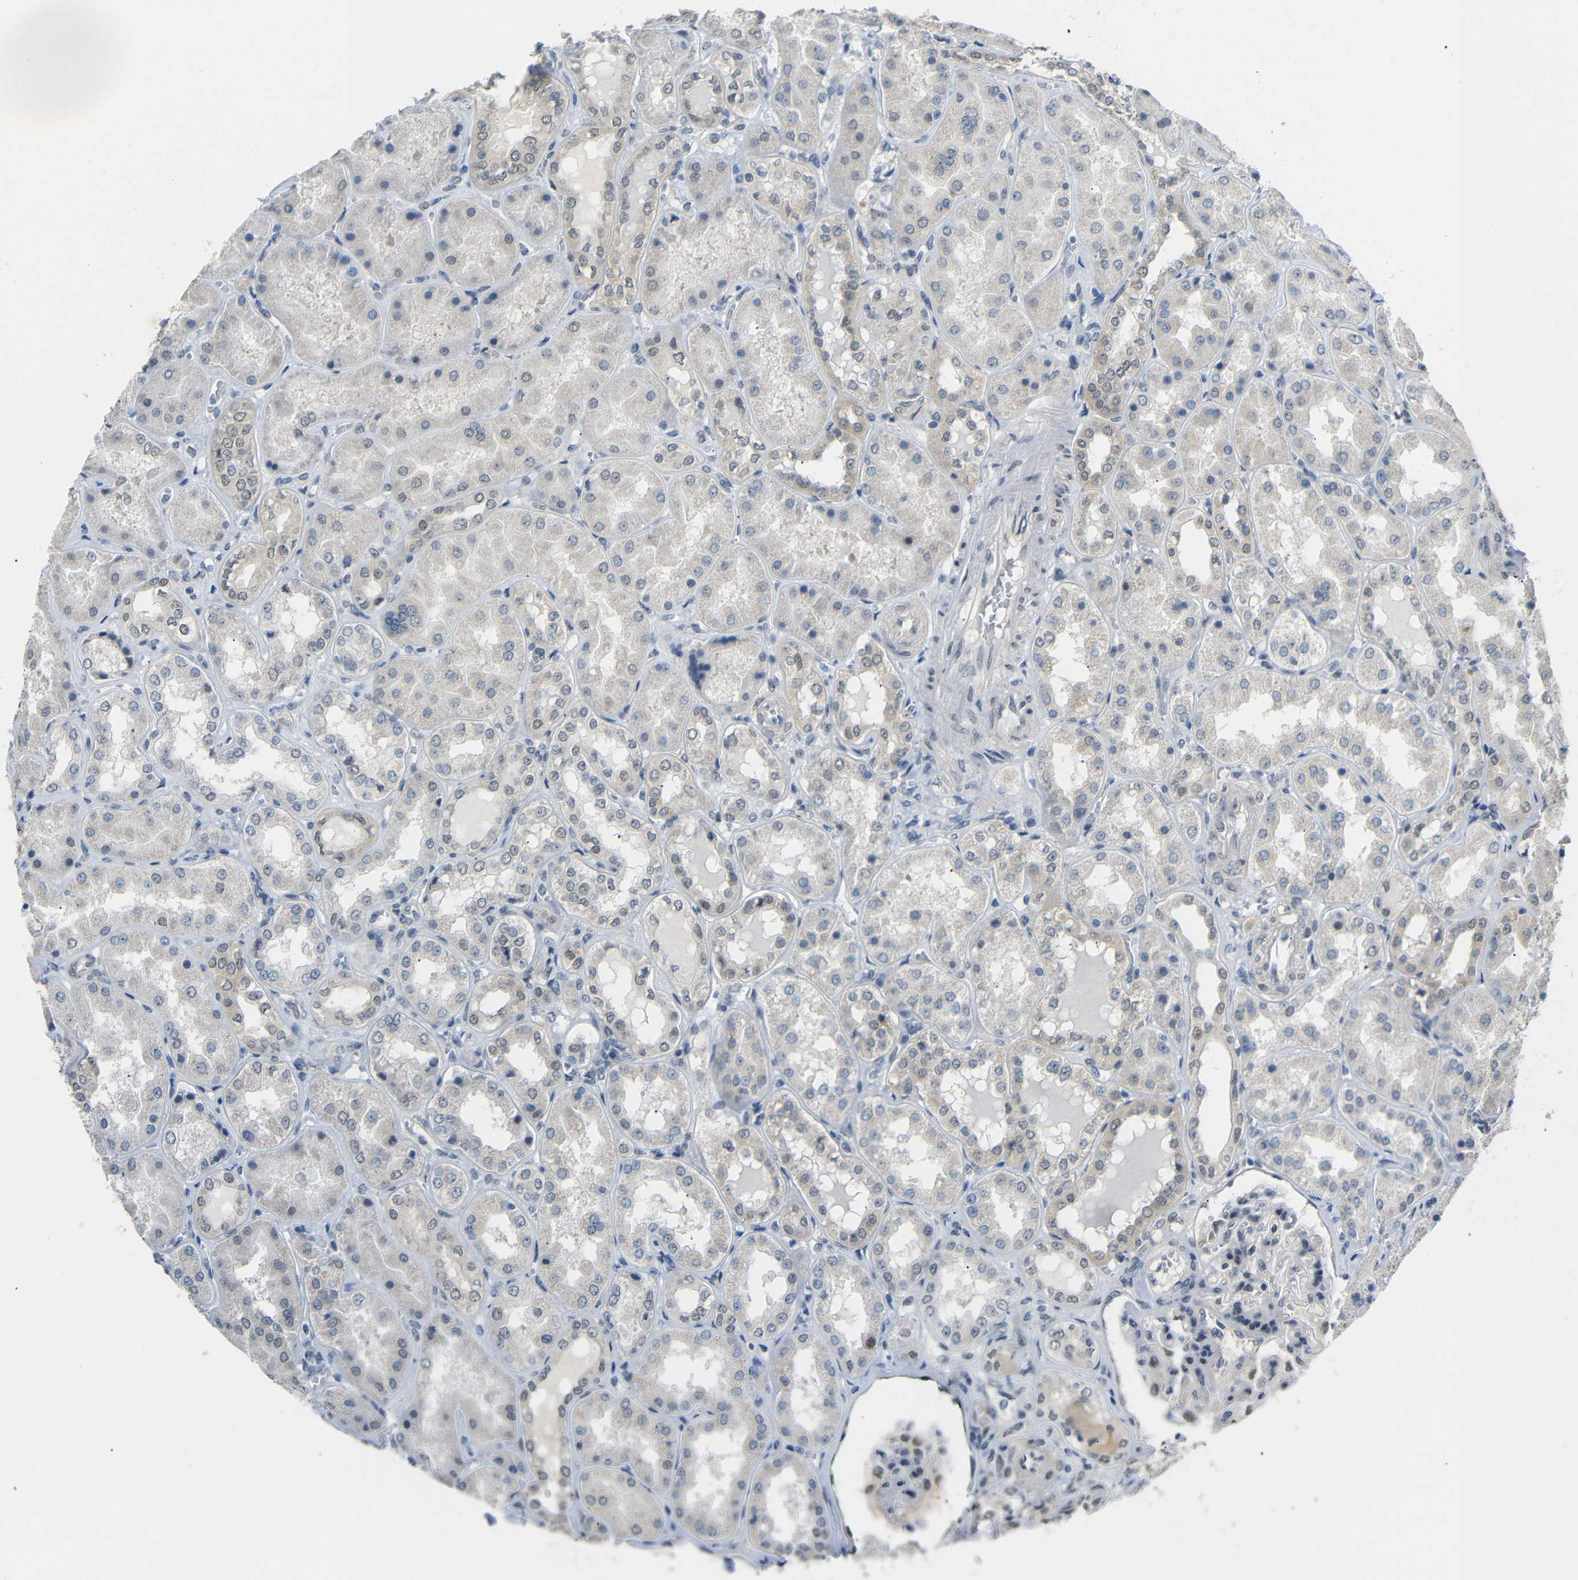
{"staining": {"intensity": "moderate", "quantity": "<25%", "location": "nuclear"}, "tissue": "kidney", "cell_type": "Cells in glomeruli", "image_type": "normal", "snomed": [{"axis": "morphology", "description": "Normal tissue, NOS"}, {"axis": "topography", "description": "Kidney"}], "caption": "Kidney stained with DAB (3,3'-diaminobenzidine) IHC demonstrates low levels of moderate nuclear expression in approximately <25% of cells in glomeruli.", "gene": "GPR158", "patient": {"sex": "female", "age": 56}}